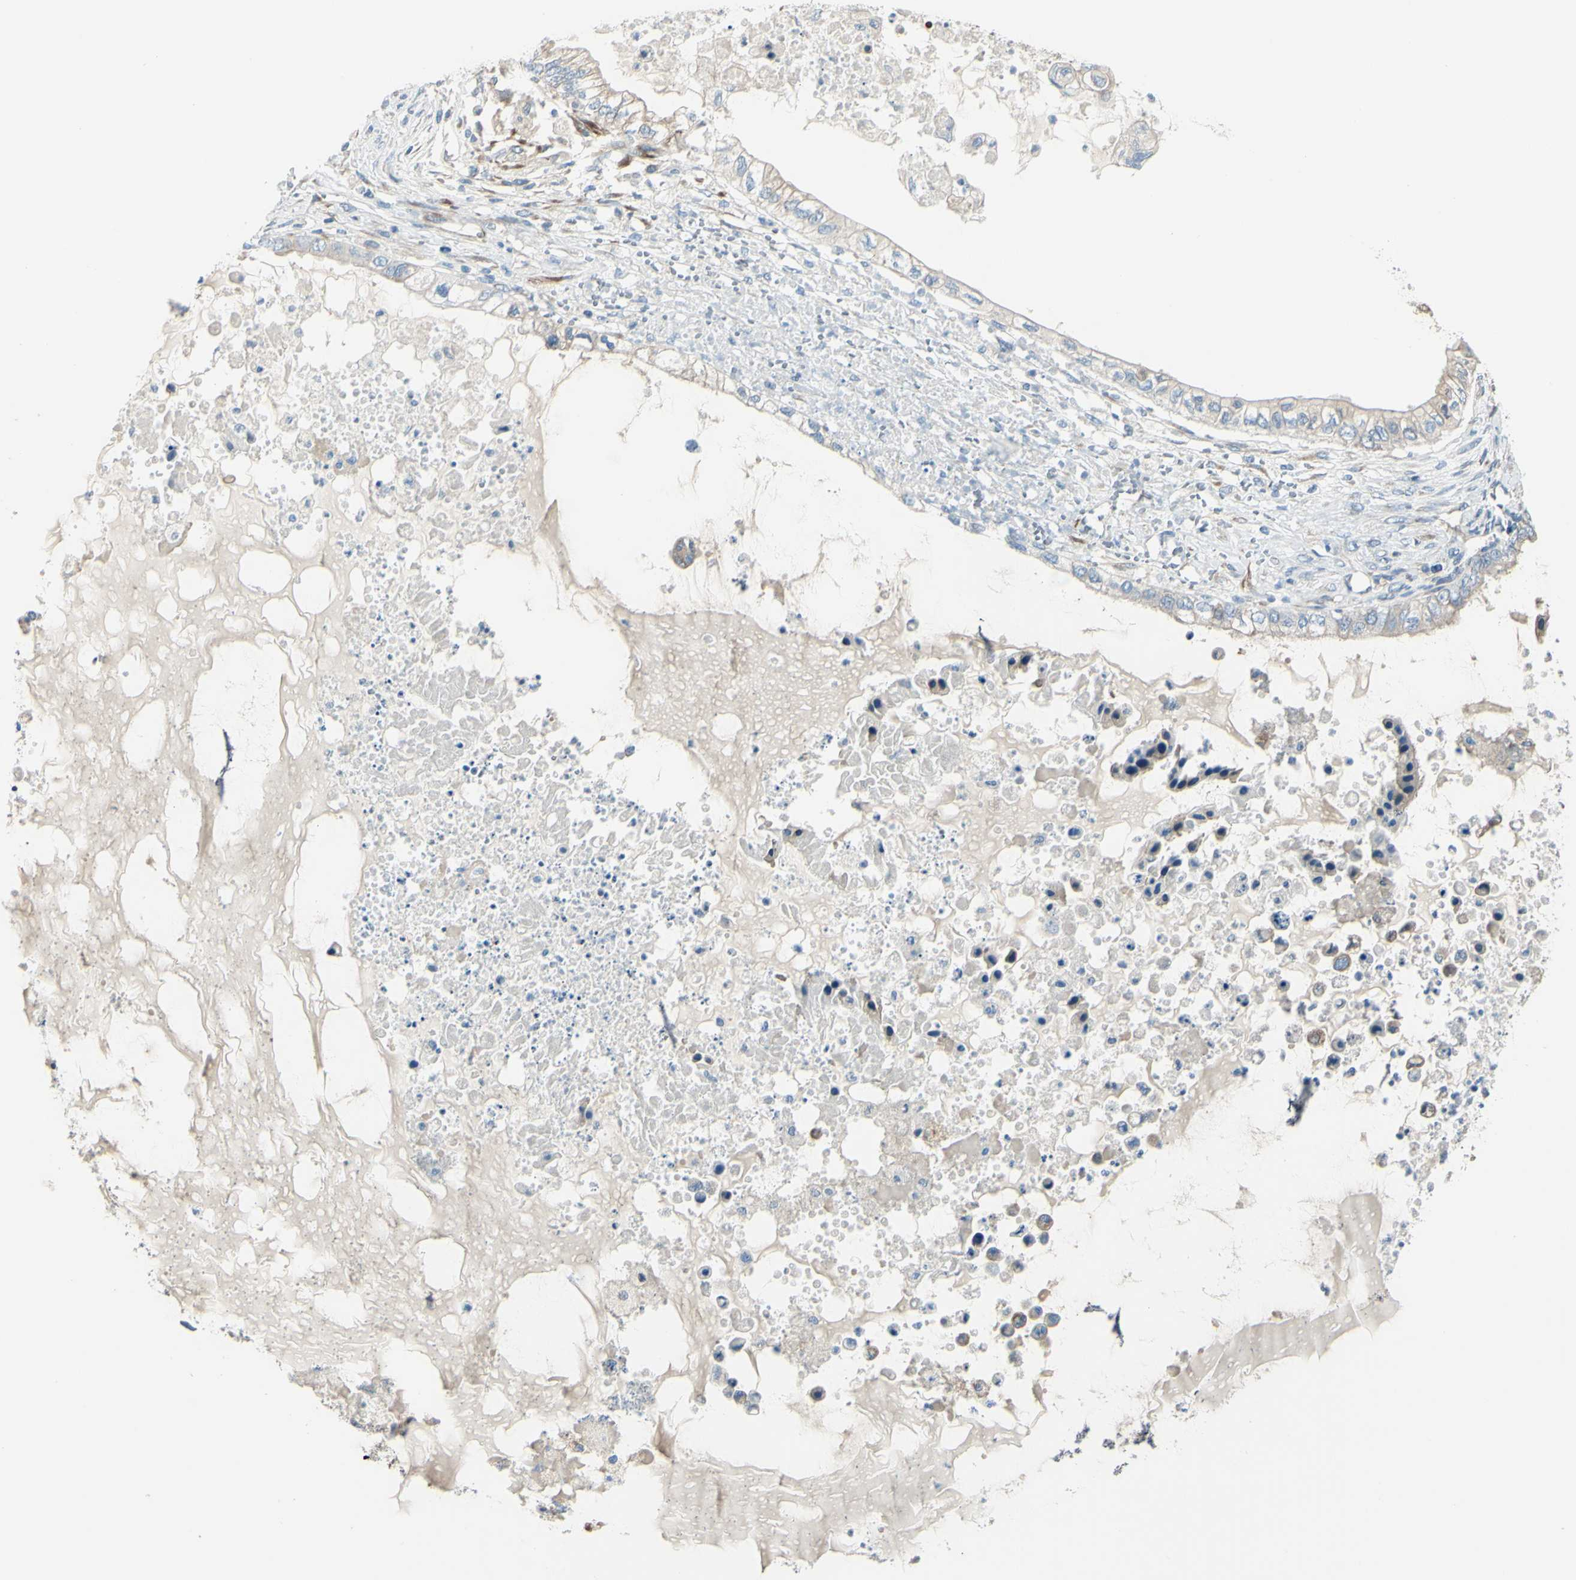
{"staining": {"intensity": "weak", "quantity": ">75%", "location": "cytoplasmic/membranous"}, "tissue": "ovarian cancer", "cell_type": "Tumor cells", "image_type": "cancer", "snomed": [{"axis": "morphology", "description": "Cystadenocarcinoma, mucinous, NOS"}, {"axis": "topography", "description": "Ovary"}], "caption": "Tumor cells reveal low levels of weak cytoplasmic/membranous expression in approximately >75% of cells in ovarian mucinous cystadenocarcinoma. (Brightfield microscopy of DAB IHC at high magnification).", "gene": "SELENOS", "patient": {"sex": "female", "age": 80}}